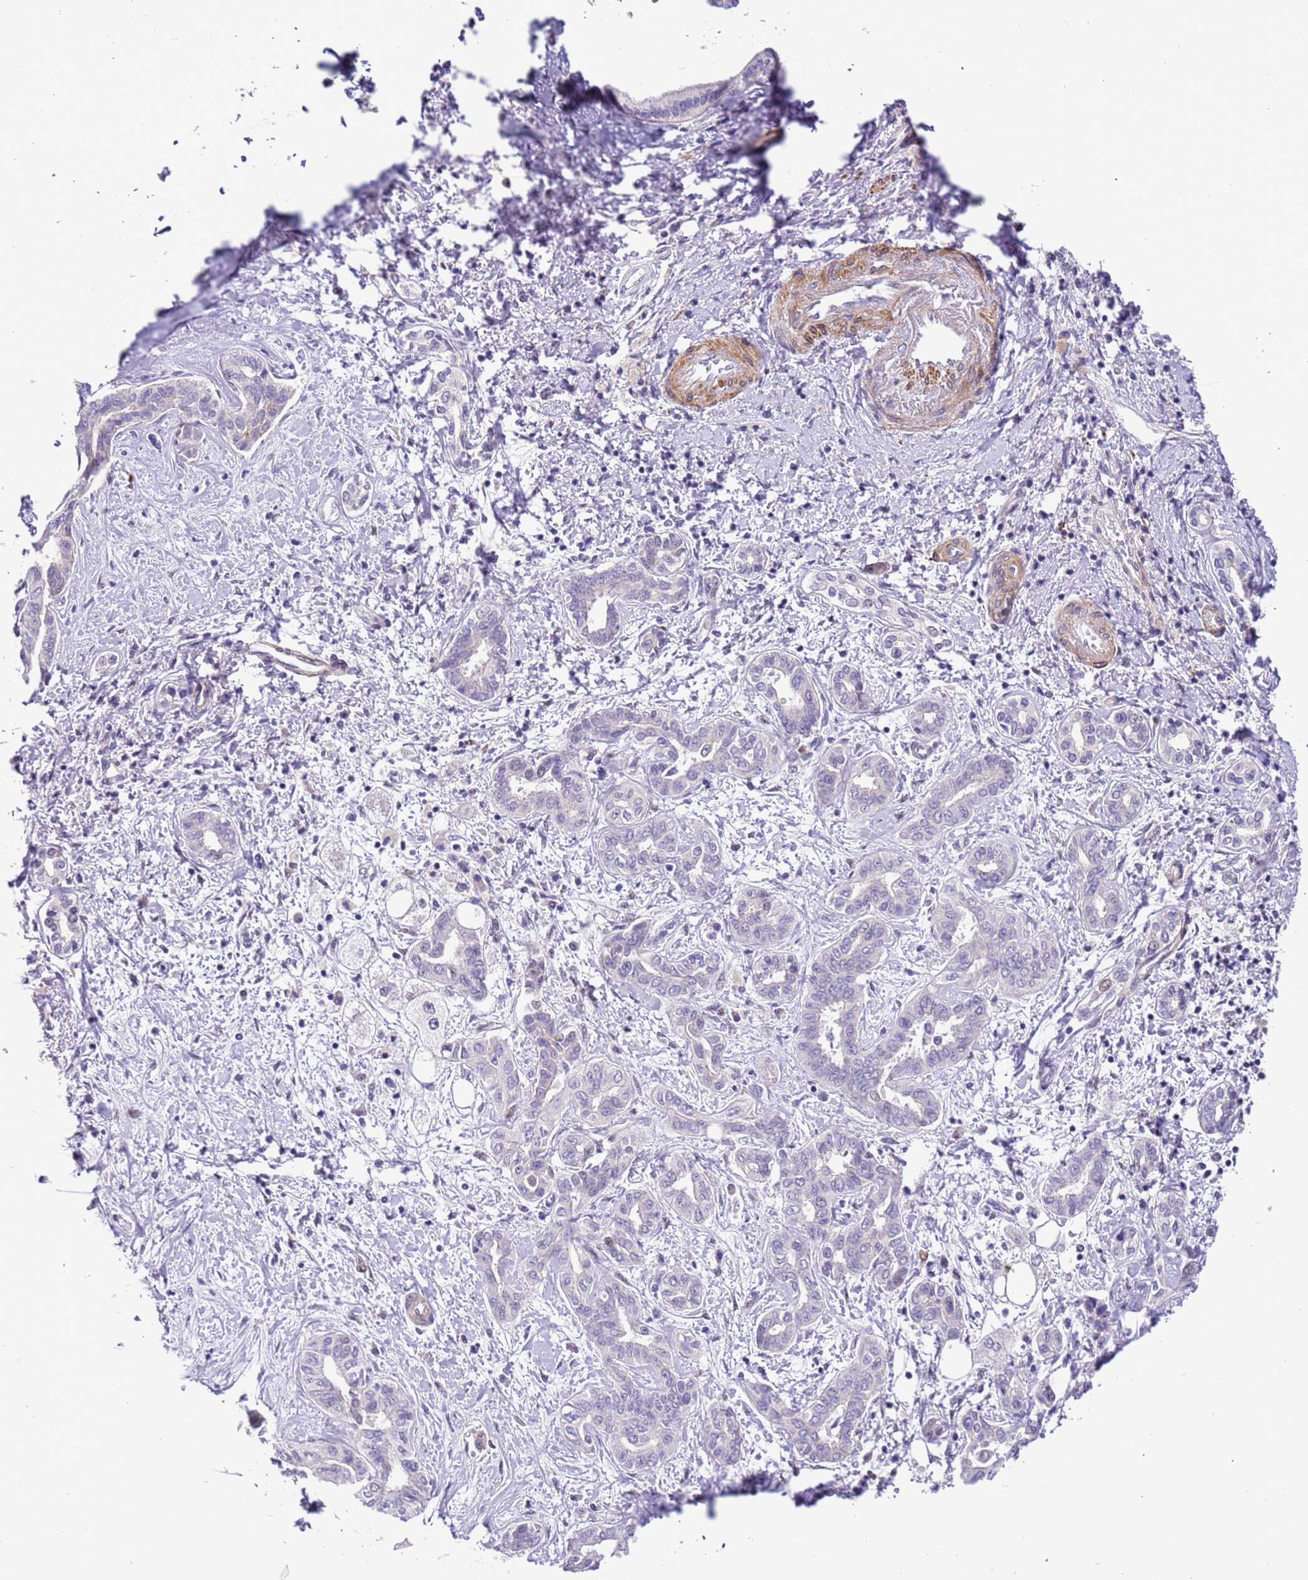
{"staining": {"intensity": "negative", "quantity": "none", "location": "none"}, "tissue": "liver cancer", "cell_type": "Tumor cells", "image_type": "cancer", "snomed": [{"axis": "morphology", "description": "Cholangiocarcinoma"}, {"axis": "topography", "description": "Liver"}], "caption": "High magnification brightfield microscopy of liver cholangiocarcinoma stained with DAB (3,3'-diaminobenzidine) (brown) and counterstained with hematoxylin (blue): tumor cells show no significant staining. (DAB immunohistochemistry, high magnification).", "gene": "PLEKHH1", "patient": {"sex": "female", "age": 77}}